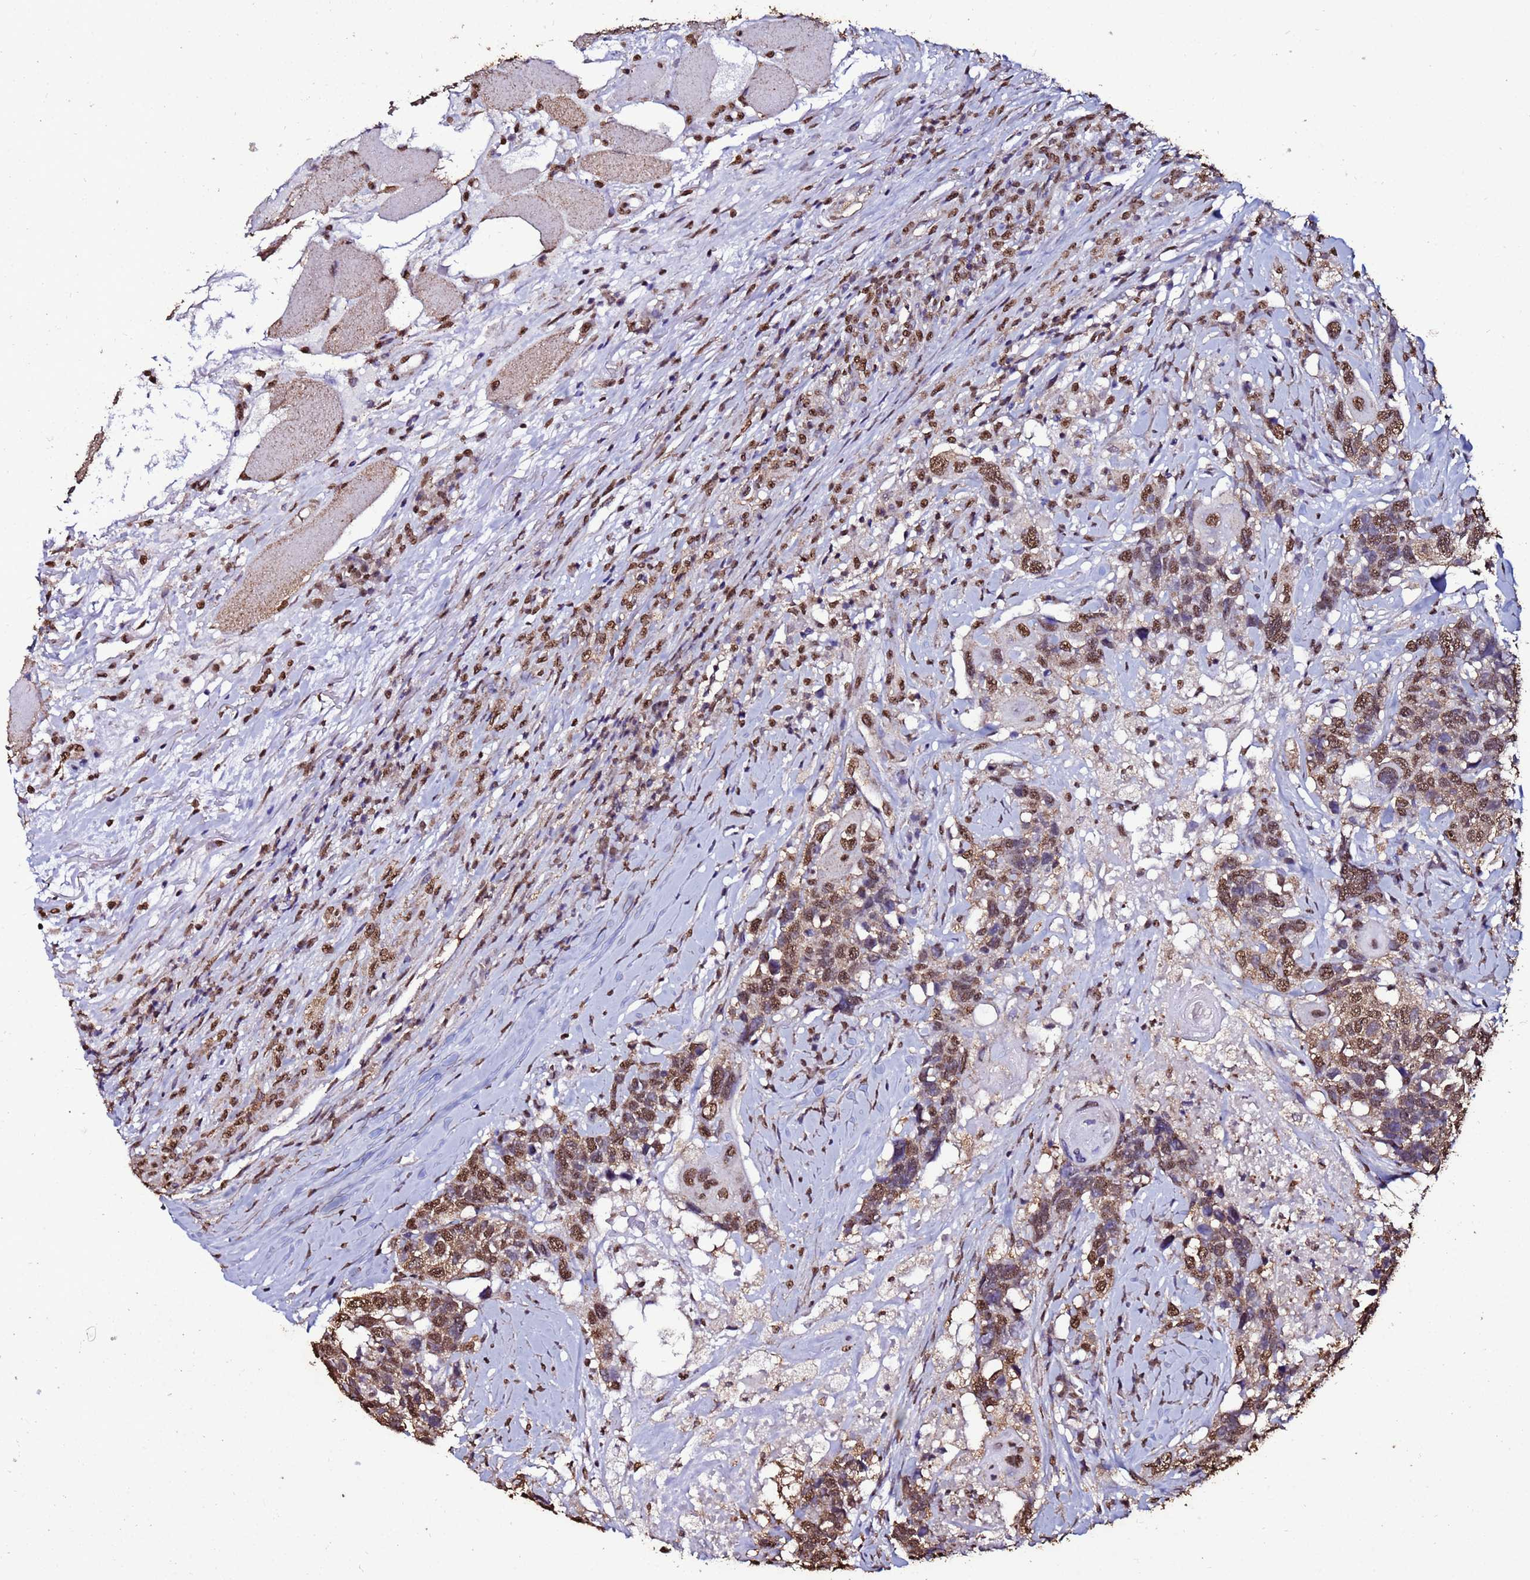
{"staining": {"intensity": "moderate", "quantity": ">75%", "location": "cytoplasmic/membranous,nuclear"}, "tissue": "head and neck cancer", "cell_type": "Tumor cells", "image_type": "cancer", "snomed": [{"axis": "morphology", "description": "Squamous cell carcinoma, NOS"}, {"axis": "topography", "description": "Head-Neck"}], "caption": "Immunohistochemistry (IHC) (DAB (3,3'-diaminobenzidine)) staining of squamous cell carcinoma (head and neck) exhibits moderate cytoplasmic/membranous and nuclear protein staining in about >75% of tumor cells.", "gene": "TRIP6", "patient": {"sex": "male", "age": 66}}